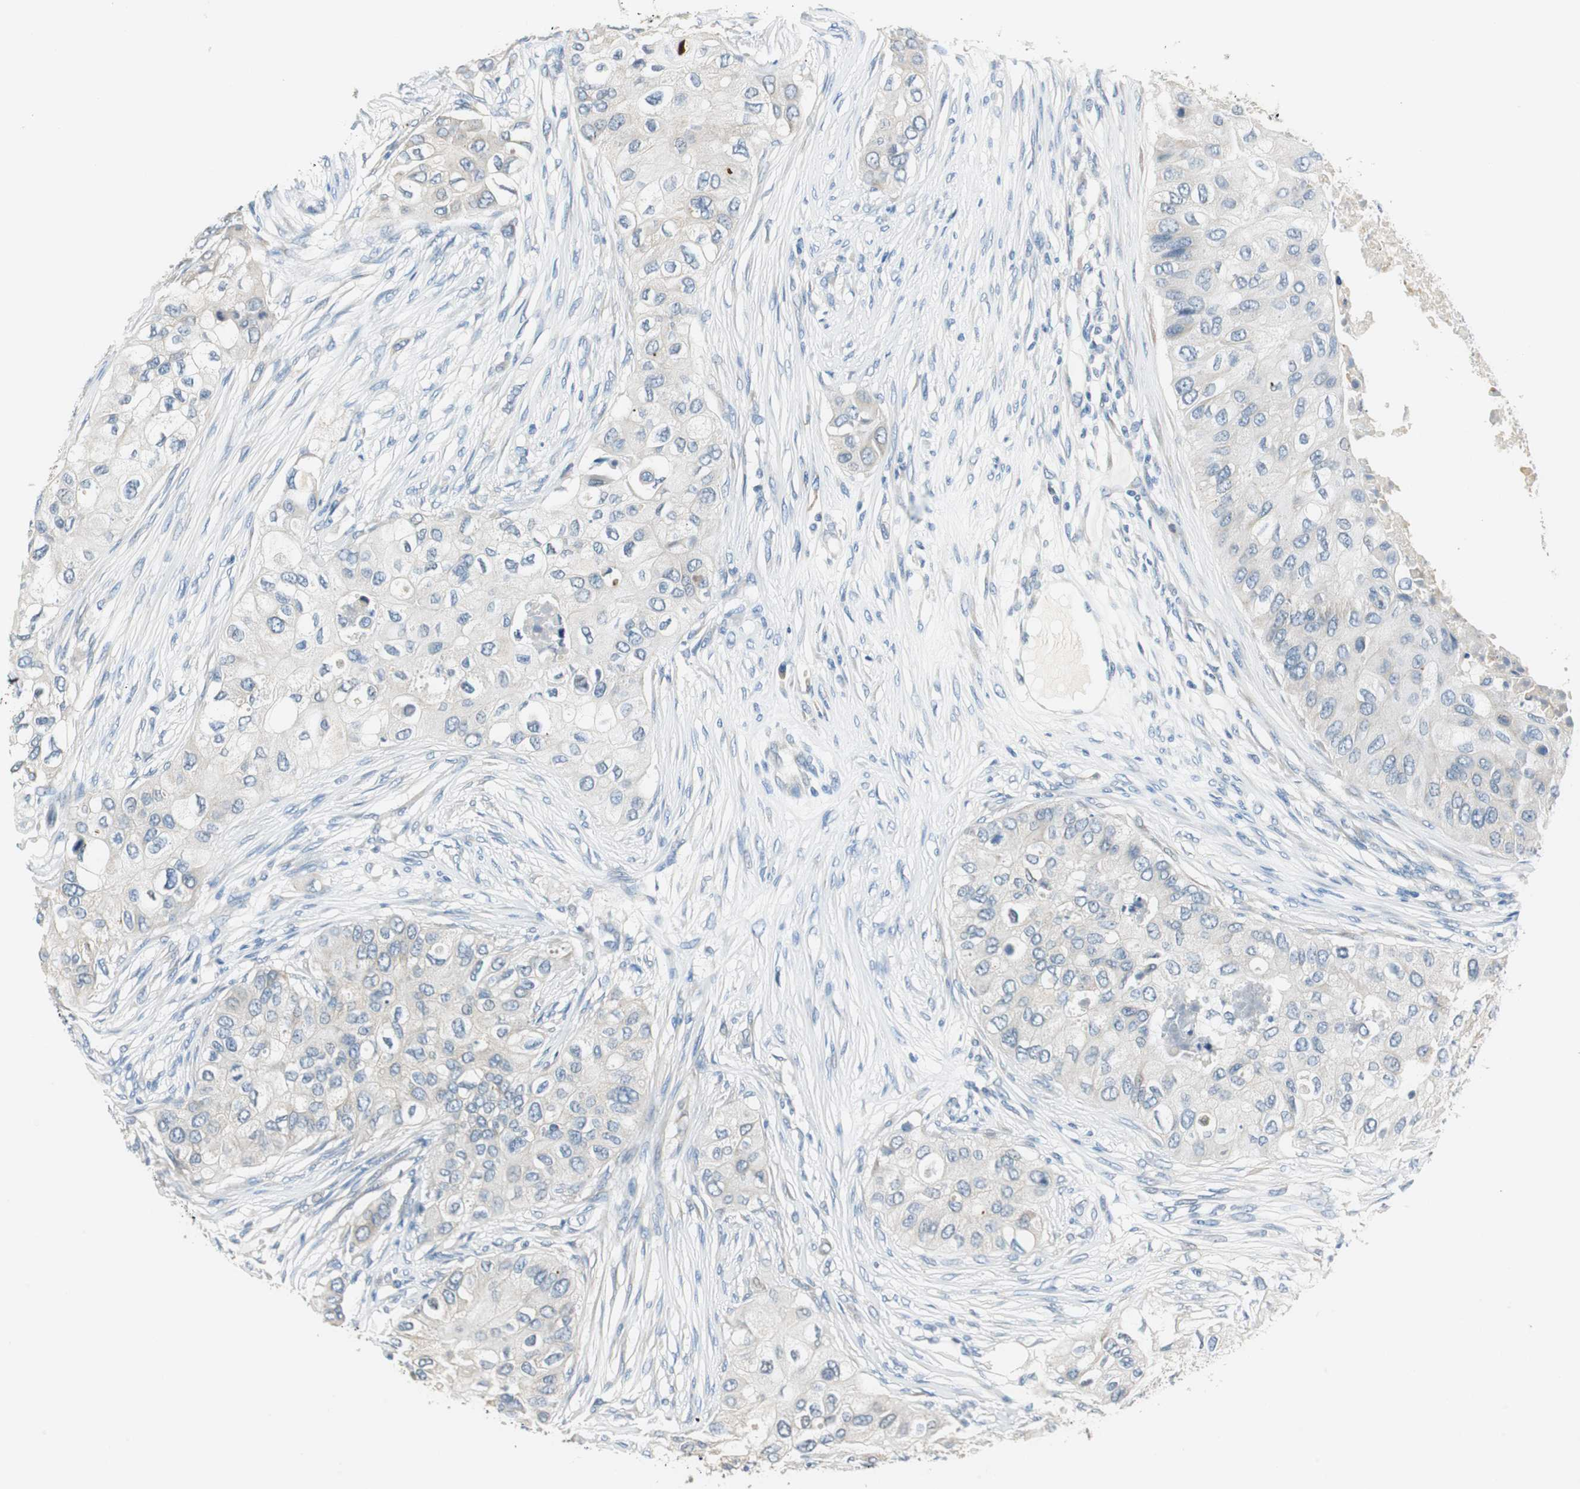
{"staining": {"intensity": "negative", "quantity": "none", "location": "none"}, "tissue": "breast cancer", "cell_type": "Tumor cells", "image_type": "cancer", "snomed": [{"axis": "morphology", "description": "Normal tissue, NOS"}, {"axis": "morphology", "description": "Duct carcinoma"}, {"axis": "topography", "description": "Breast"}], "caption": "Immunohistochemistry of human breast cancer (intraductal carcinoma) reveals no staining in tumor cells. Nuclei are stained in blue.", "gene": "FADS2", "patient": {"sex": "female", "age": 49}}